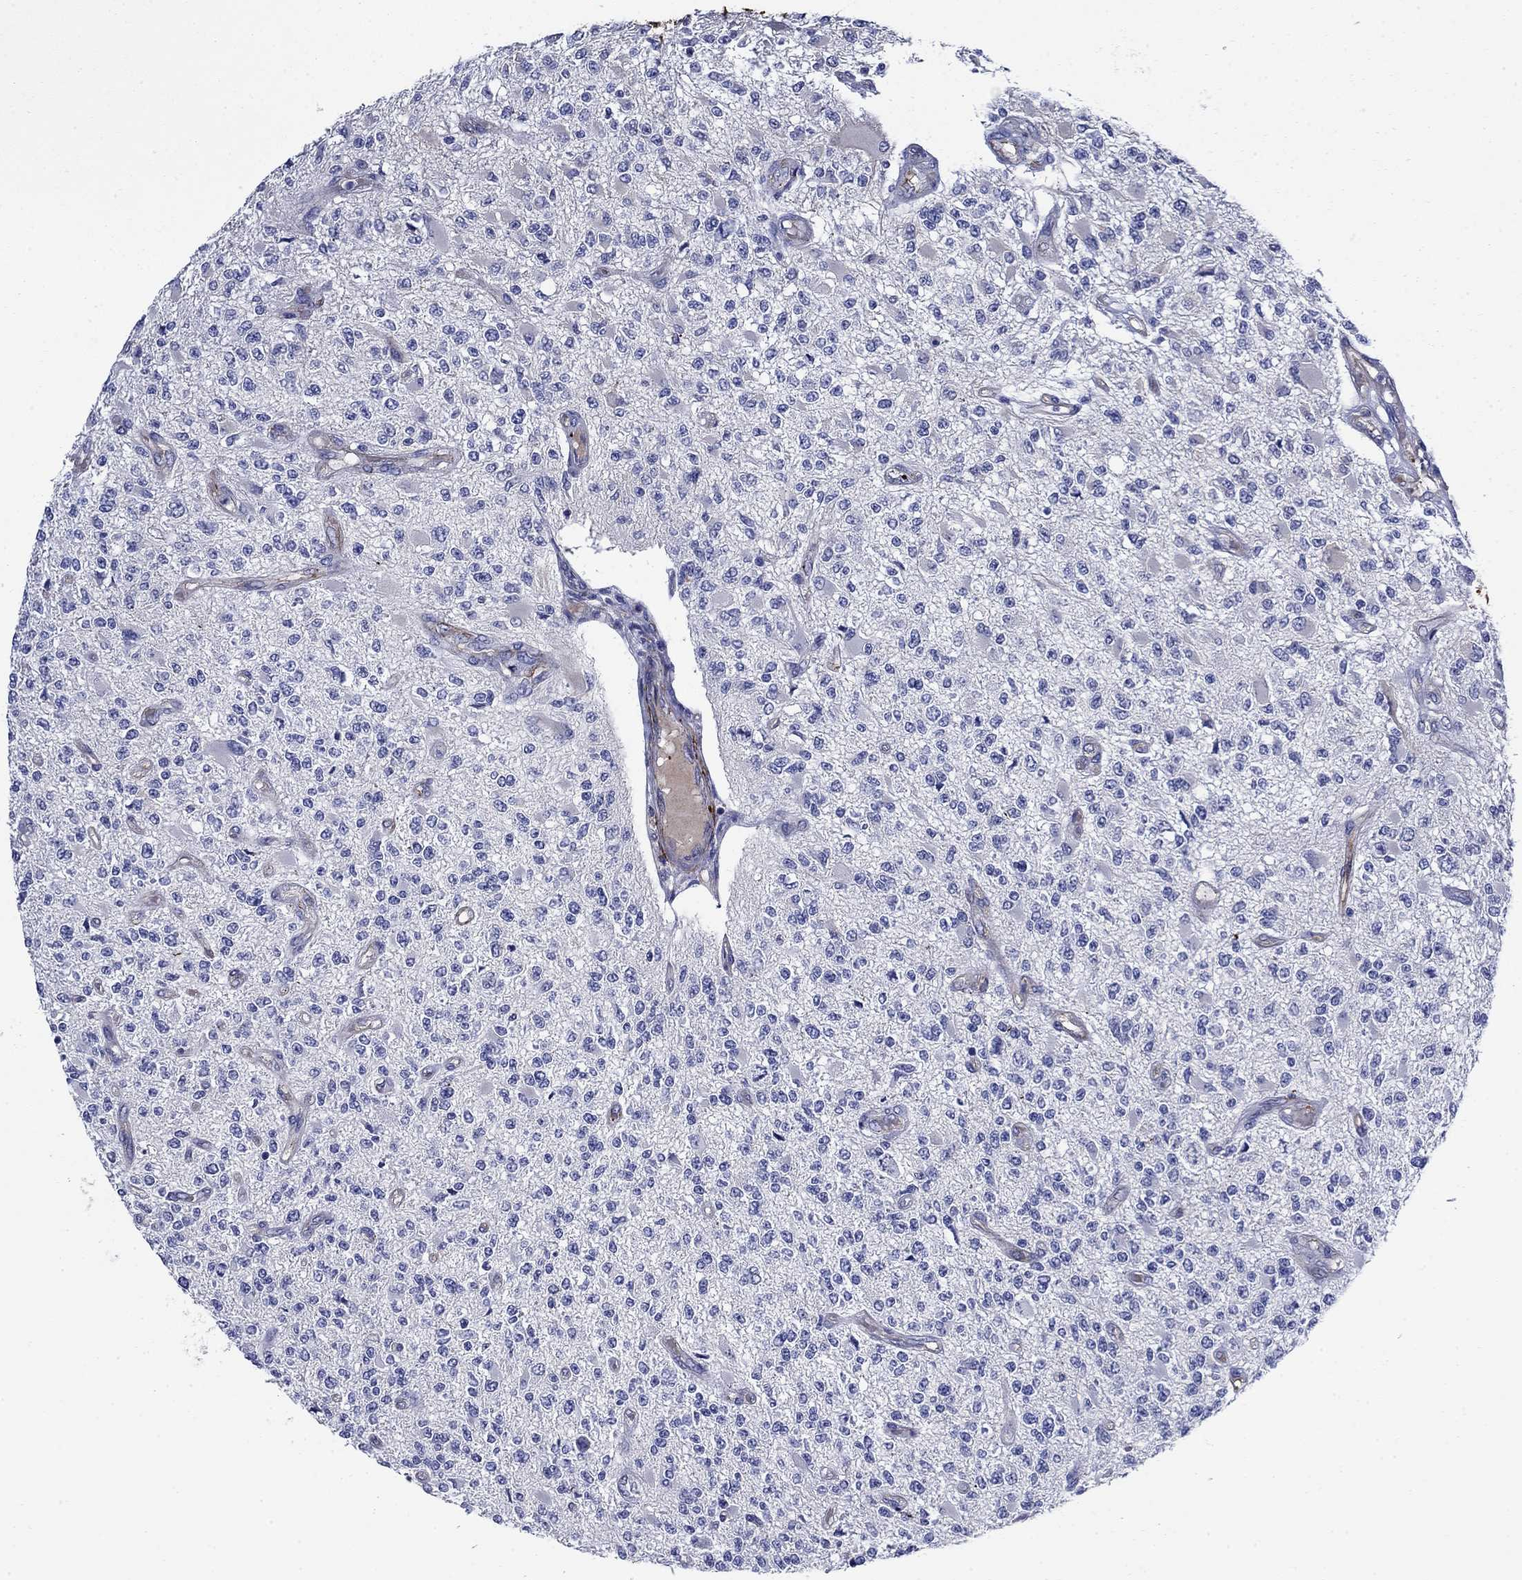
{"staining": {"intensity": "negative", "quantity": "none", "location": "none"}, "tissue": "glioma", "cell_type": "Tumor cells", "image_type": "cancer", "snomed": [{"axis": "morphology", "description": "Glioma, malignant, High grade"}, {"axis": "topography", "description": "Brain"}], "caption": "Tumor cells show no significant protein staining in glioma.", "gene": "VTN", "patient": {"sex": "female", "age": 63}}